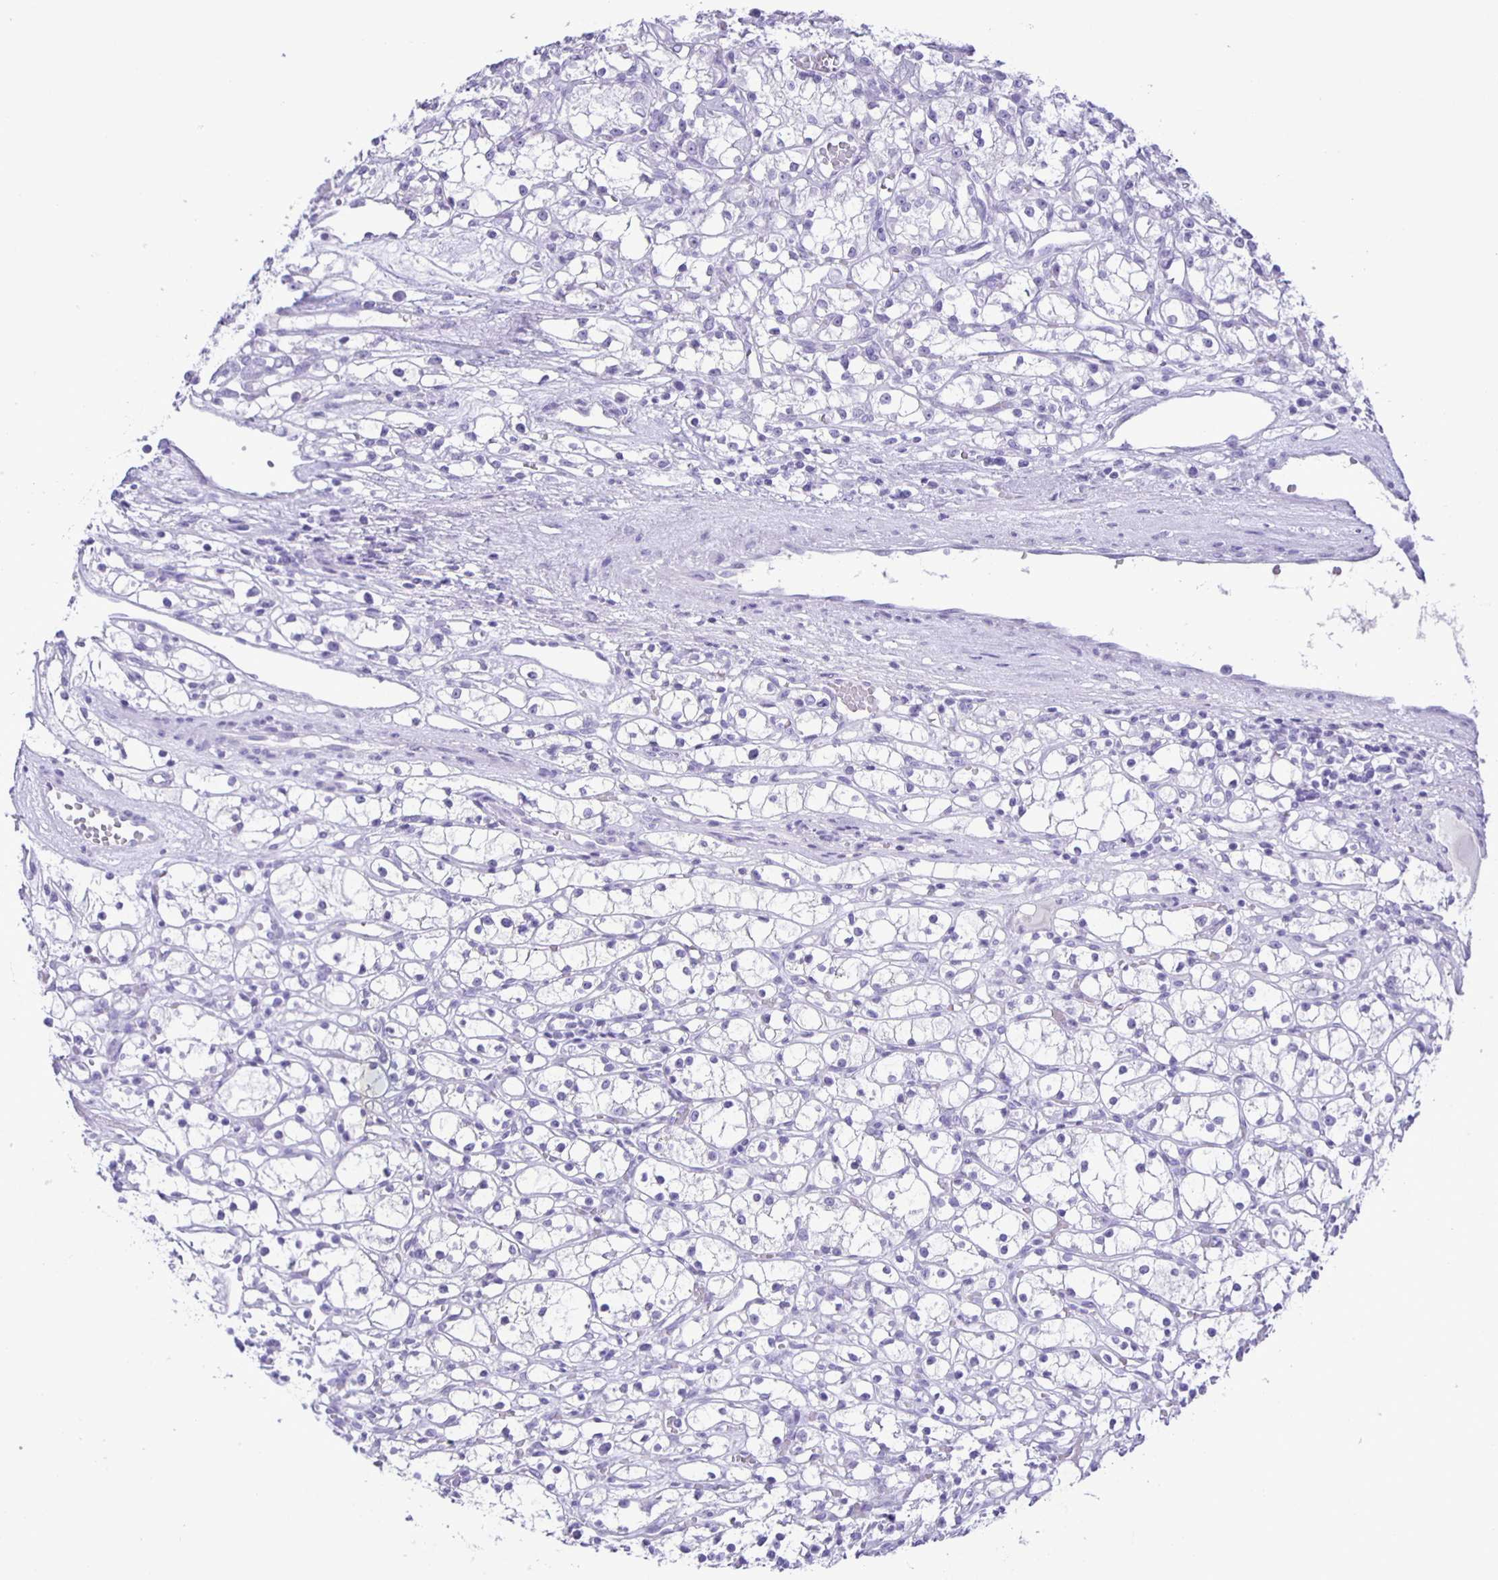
{"staining": {"intensity": "negative", "quantity": "none", "location": "none"}, "tissue": "renal cancer", "cell_type": "Tumor cells", "image_type": "cancer", "snomed": [{"axis": "morphology", "description": "Adenocarcinoma, NOS"}, {"axis": "topography", "description": "Kidney"}], "caption": "Immunohistochemistry photomicrograph of neoplastic tissue: human renal adenocarcinoma stained with DAB (3,3'-diaminobenzidine) demonstrates no significant protein expression in tumor cells.", "gene": "EZHIP", "patient": {"sex": "female", "age": 59}}